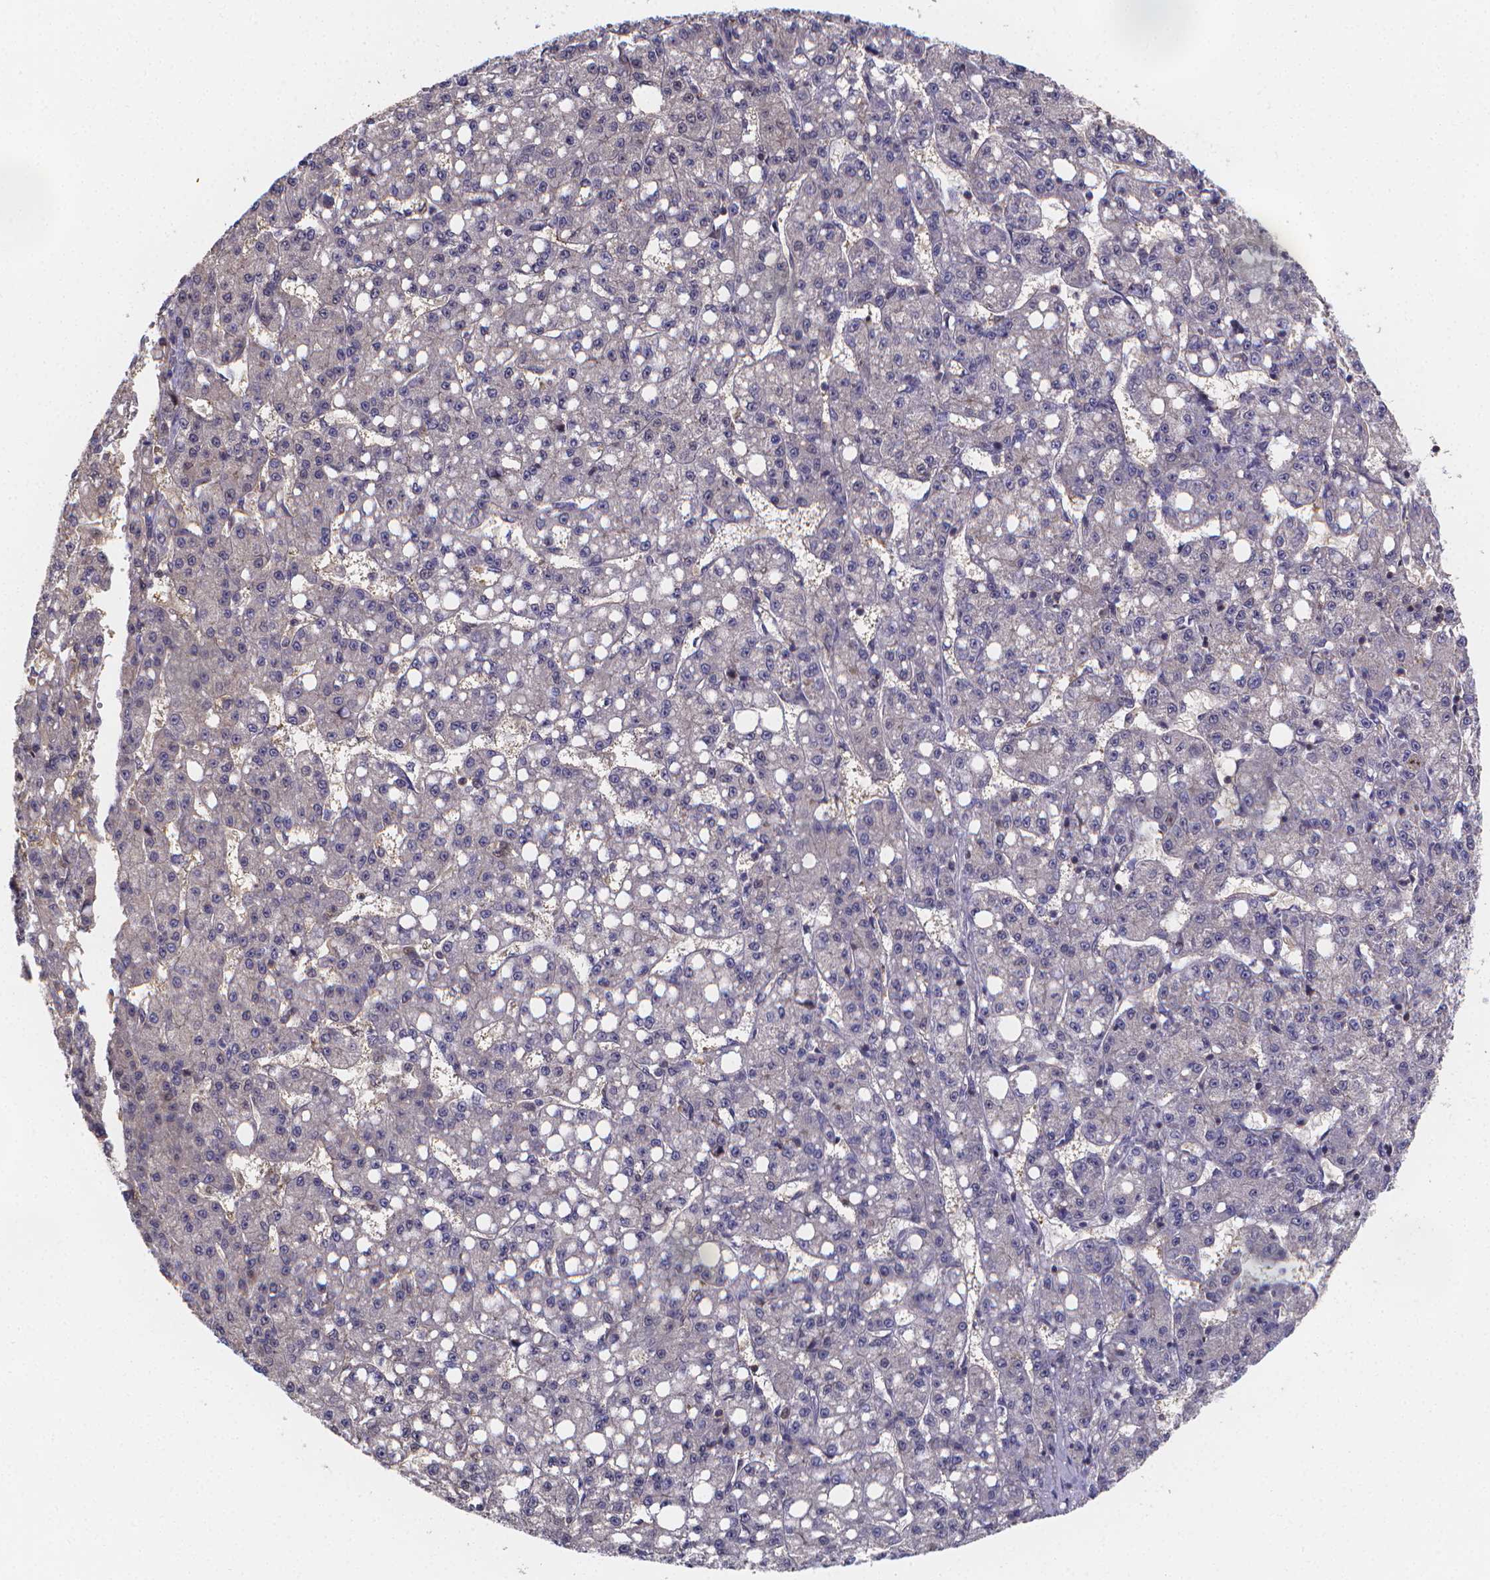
{"staining": {"intensity": "negative", "quantity": "none", "location": "none"}, "tissue": "liver cancer", "cell_type": "Tumor cells", "image_type": "cancer", "snomed": [{"axis": "morphology", "description": "Carcinoma, Hepatocellular, NOS"}, {"axis": "topography", "description": "Liver"}], "caption": "This is a histopathology image of IHC staining of liver cancer, which shows no positivity in tumor cells.", "gene": "PAH", "patient": {"sex": "female", "age": 65}}